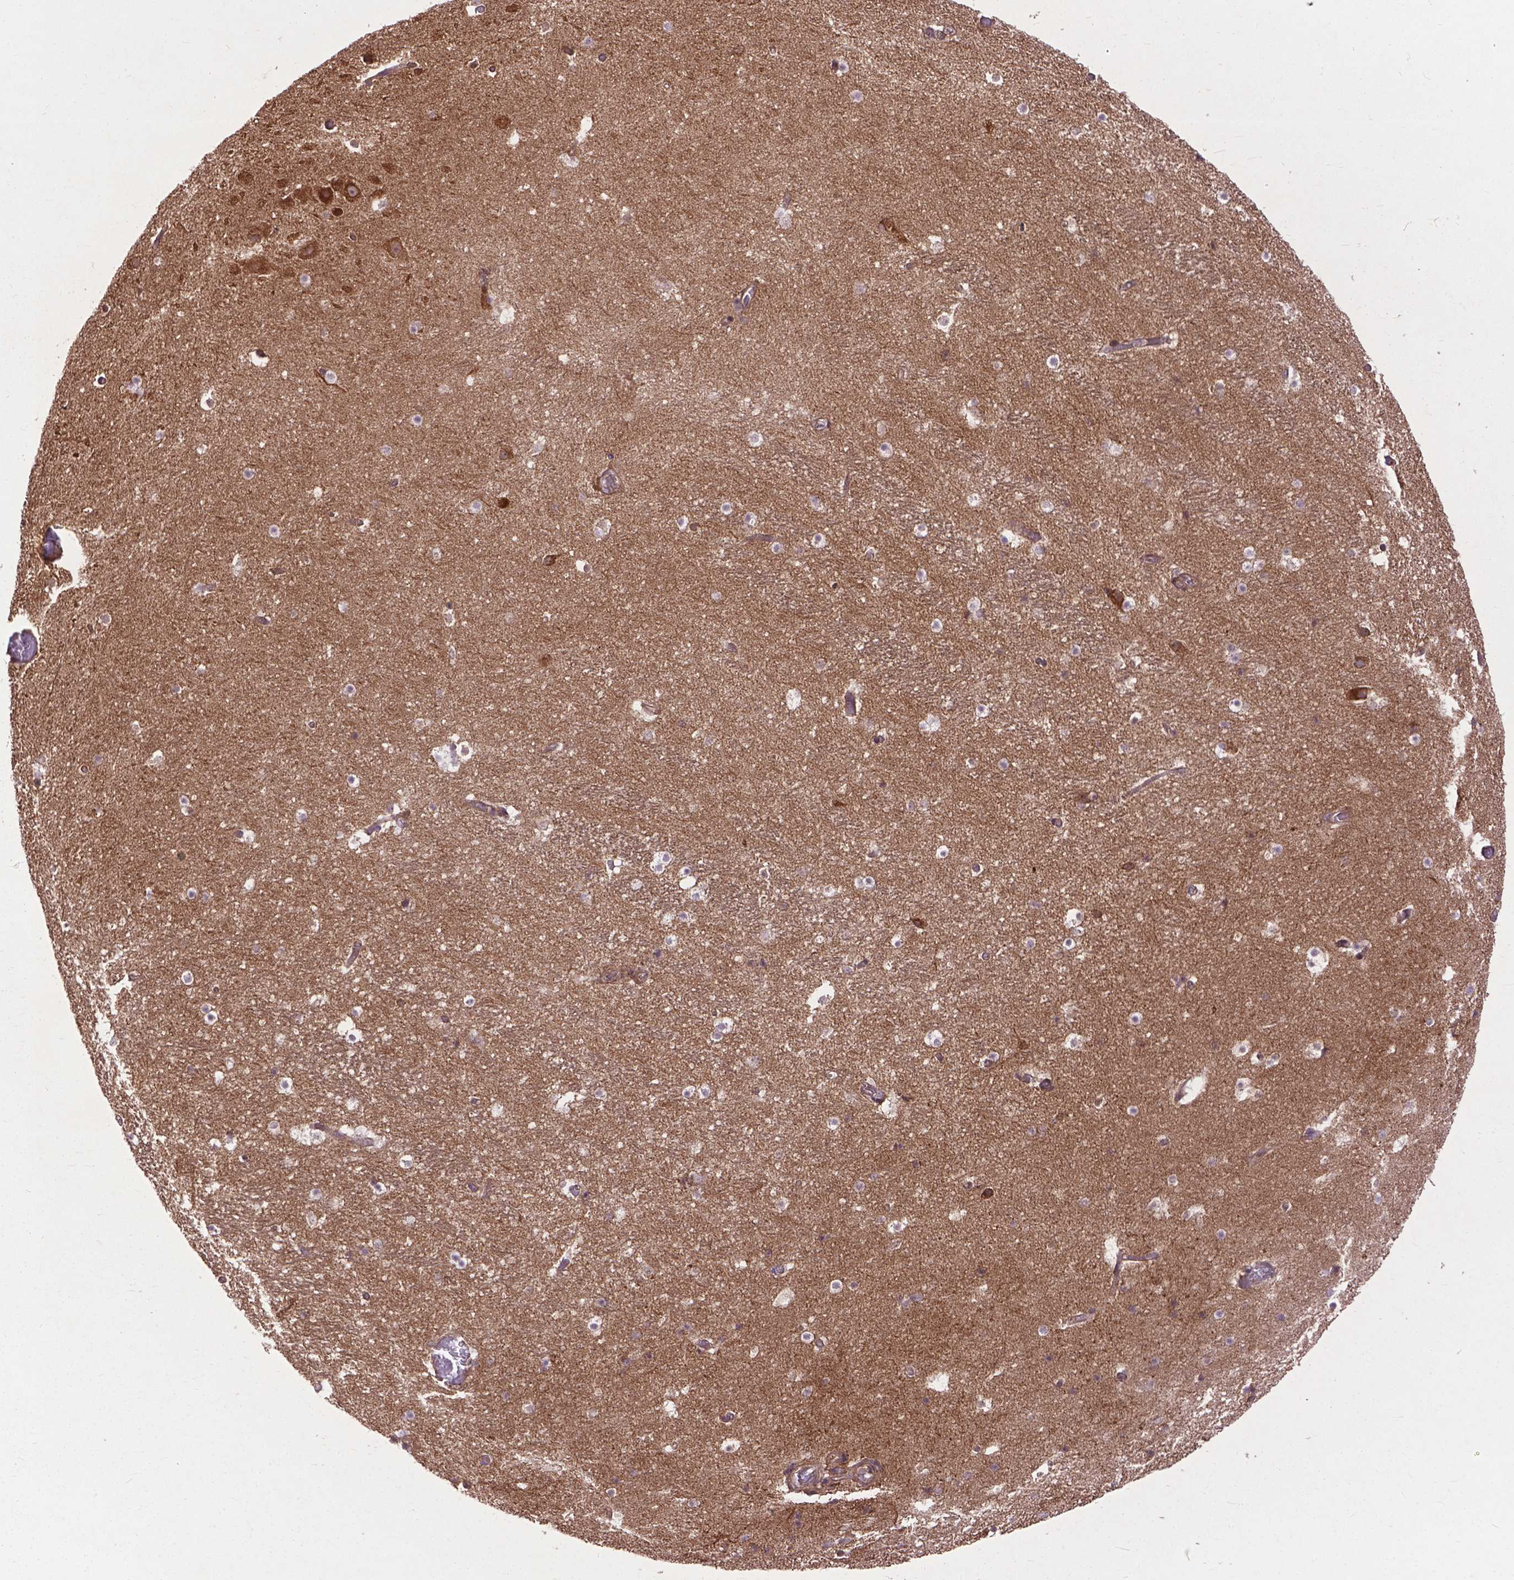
{"staining": {"intensity": "moderate", "quantity": ">75%", "location": "cytoplasmic/membranous"}, "tissue": "hippocampus", "cell_type": "Glial cells", "image_type": "normal", "snomed": [{"axis": "morphology", "description": "Normal tissue, NOS"}, {"axis": "topography", "description": "Hippocampus"}], "caption": "Glial cells exhibit moderate cytoplasmic/membranous staining in approximately >75% of cells in benign hippocampus.", "gene": "ZNF616", "patient": {"sex": "male", "age": 26}}